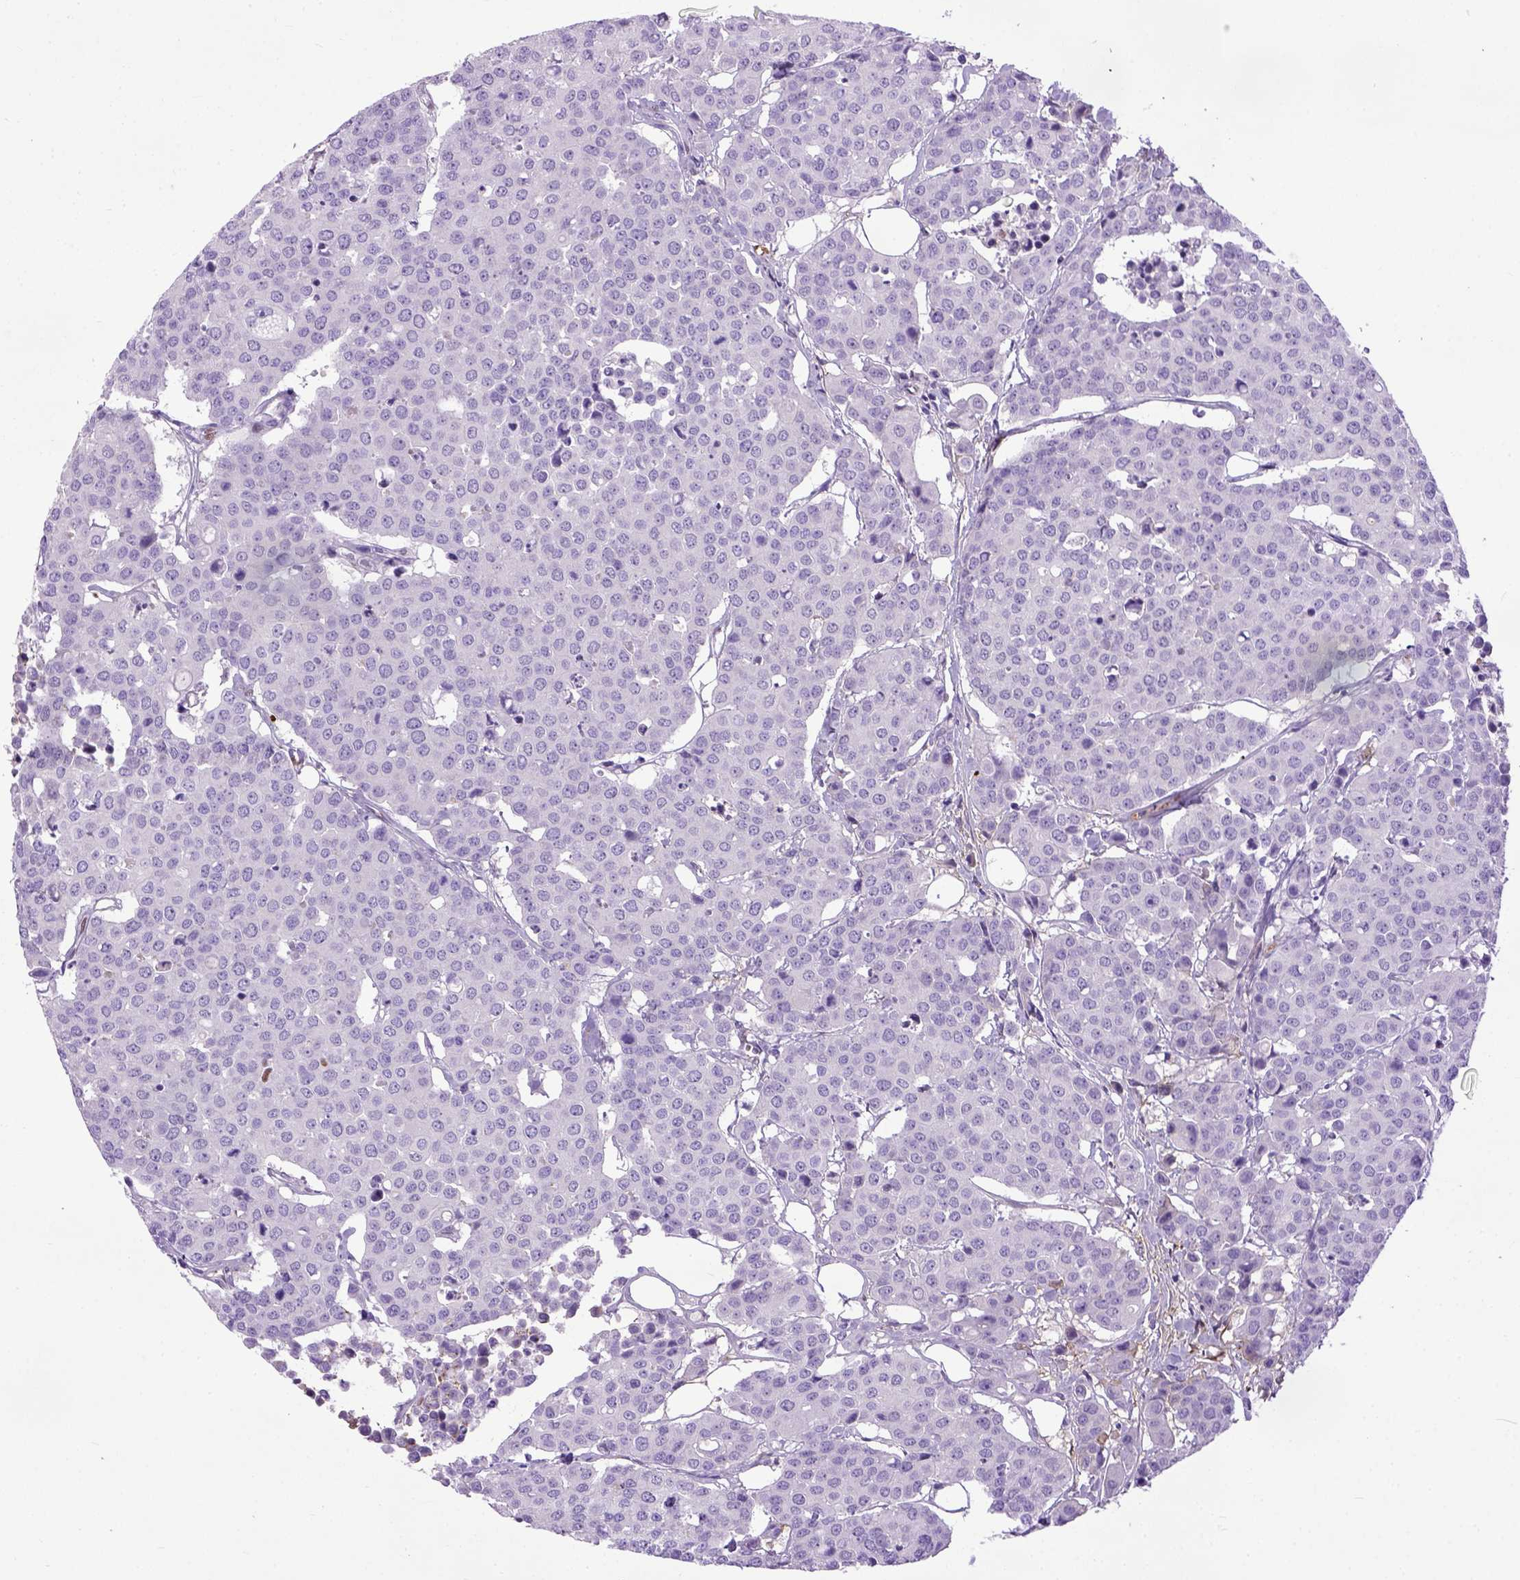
{"staining": {"intensity": "negative", "quantity": "none", "location": "none"}, "tissue": "carcinoid", "cell_type": "Tumor cells", "image_type": "cancer", "snomed": [{"axis": "morphology", "description": "Carcinoid, malignant, NOS"}, {"axis": "topography", "description": "Colon"}], "caption": "High power microscopy micrograph of an immunohistochemistry photomicrograph of carcinoid, revealing no significant expression in tumor cells.", "gene": "ADAMTS8", "patient": {"sex": "male", "age": 81}}